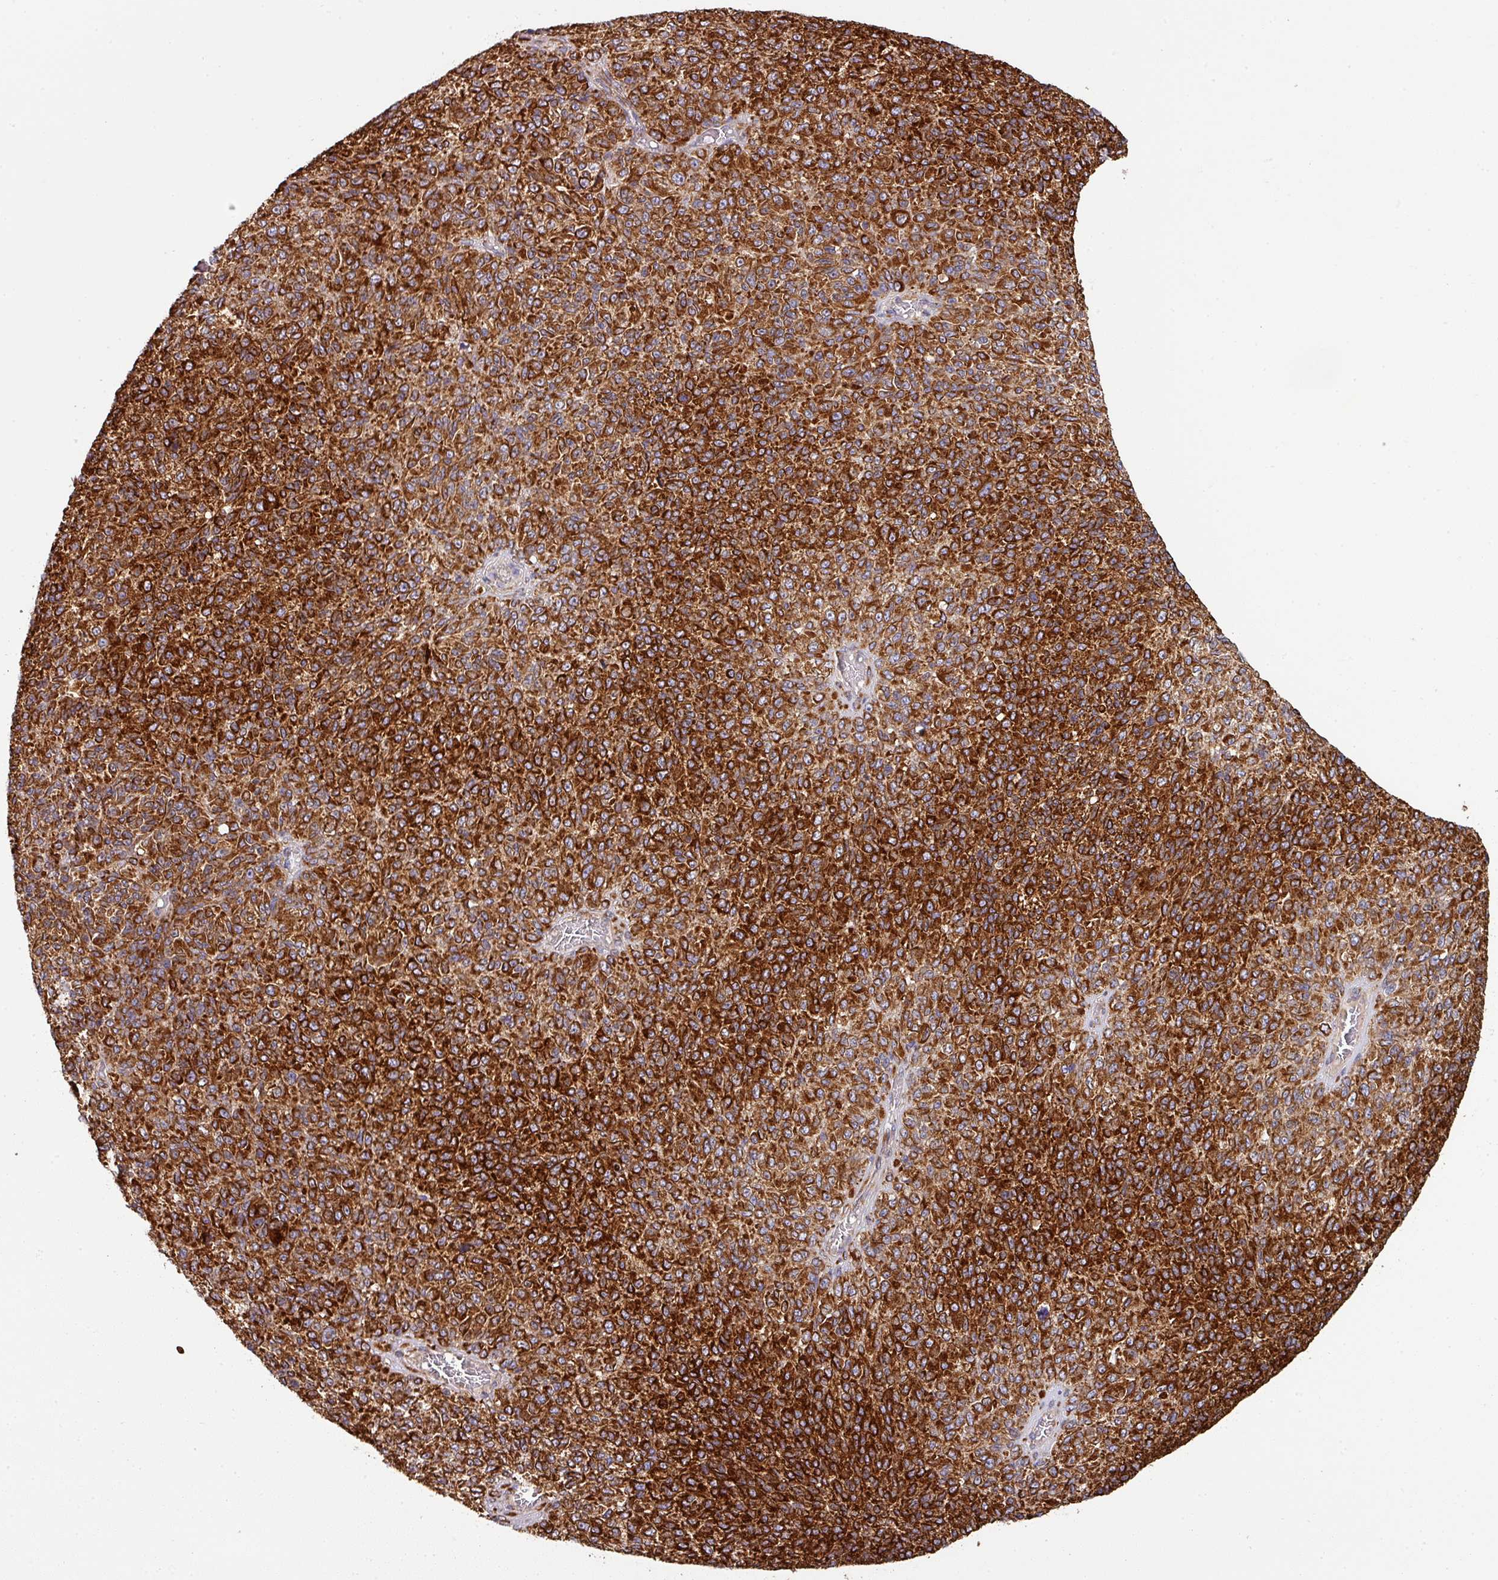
{"staining": {"intensity": "strong", "quantity": ">75%", "location": "cytoplasmic/membranous"}, "tissue": "melanoma", "cell_type": "Tumor cells", "image_type": "cancer", "snomed": [{"axis": "morphology", "description": "Malignant melanoma, Metastatic site"}, {"axis": "topography", "description": "Brain"}], "caption": "Melanoma stained with a protein marker displays strong staining in tumor cells.", "gene": "ZNF268", "patient": {"sex": "female", "age": 56}}